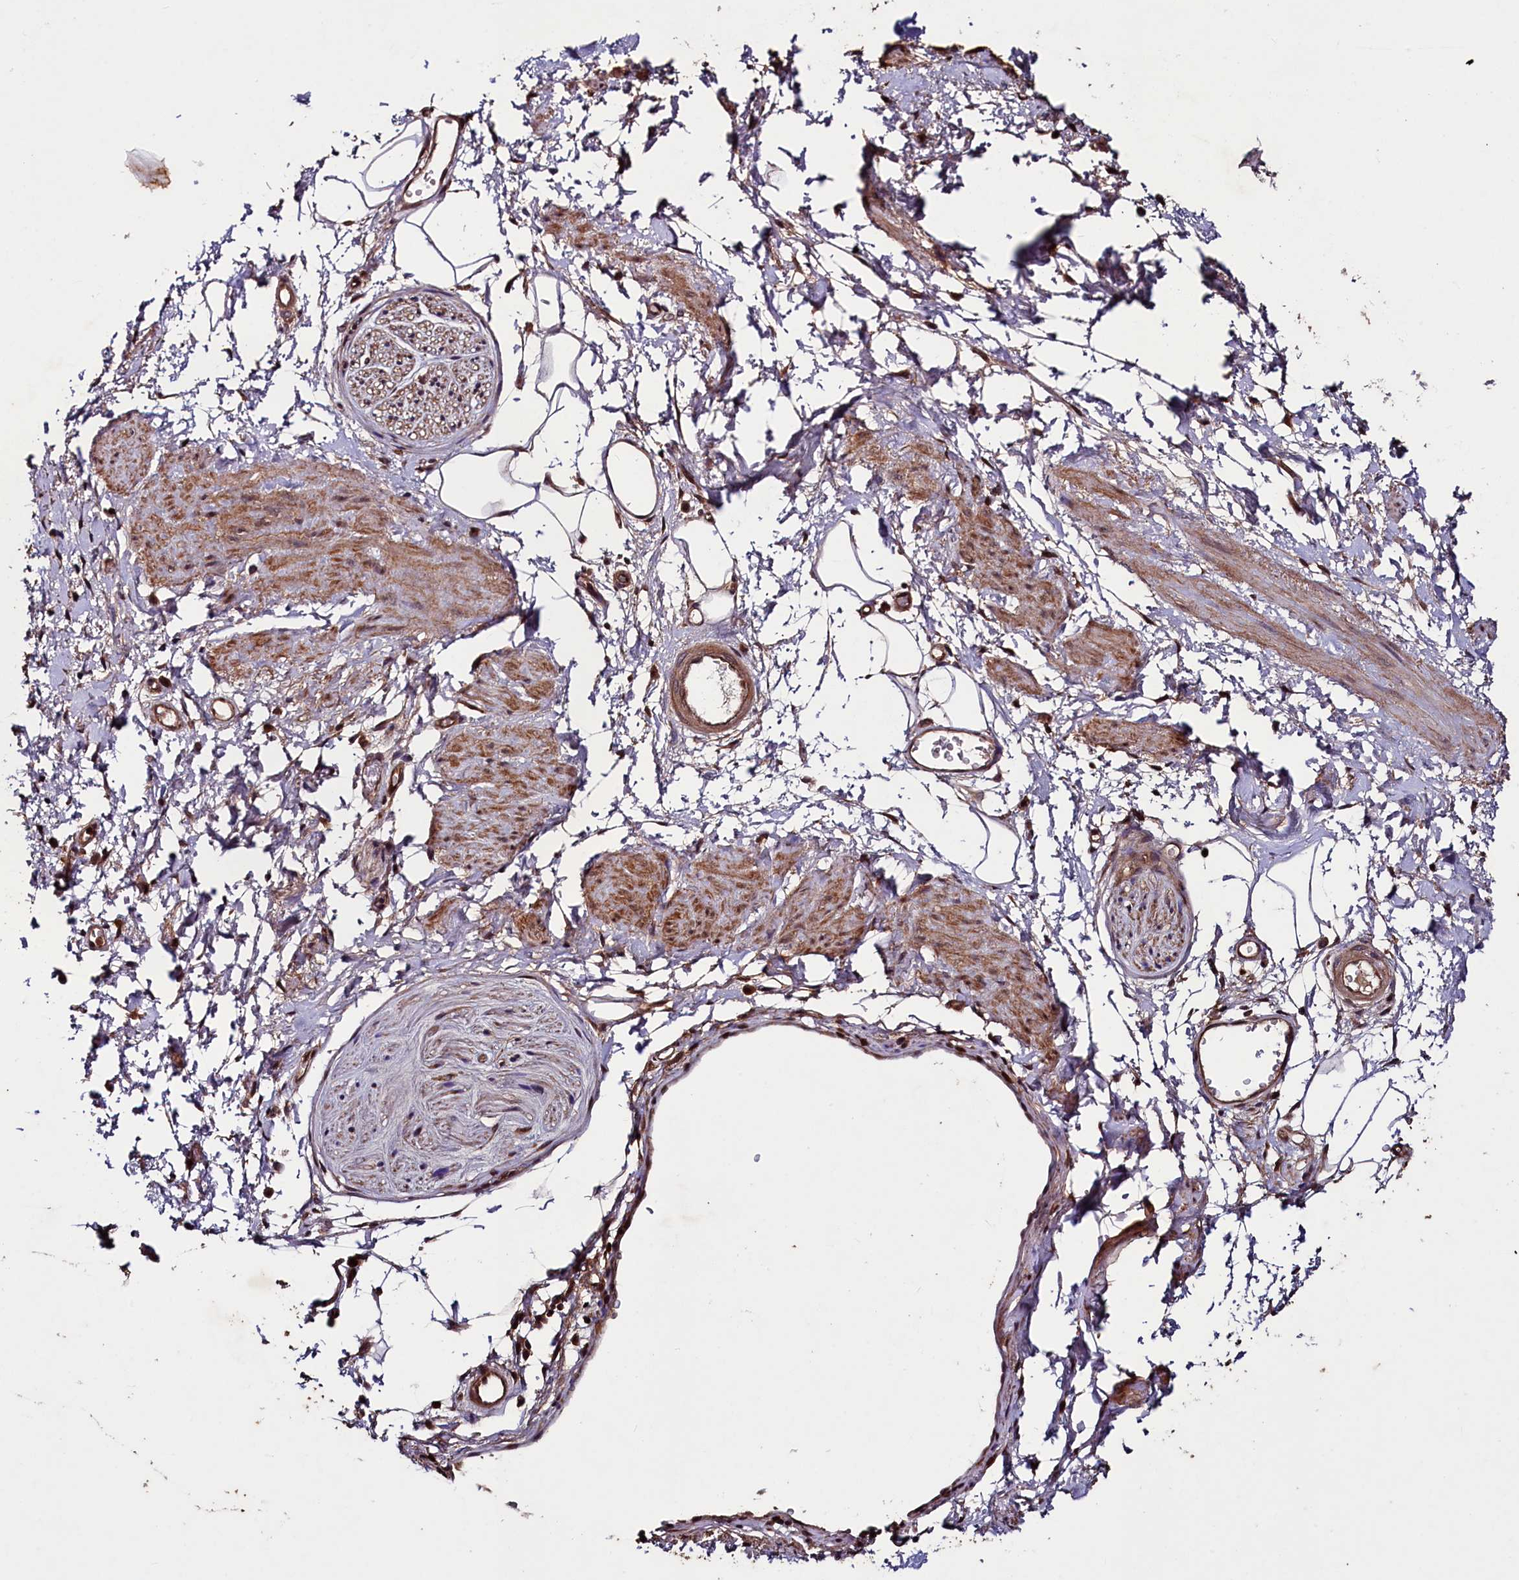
{"staining": {"intensity": "moderate", "quantity": ">75%", "location": "nuclear"}, "tissue": "adipose tissue", "cell_type": "Adipocytes", "image_type": "normal", "snomed": [{"axis": "morphology", "description": "Normal tissue, NOS"}, {"axis": "morphology", "description": "Adenocarcinoma, NOS"}, {"axis": "topography", "description": "Rectum"}, {"axis": "topography", "description": "Vagina"}, {"axis": "topography", "description": "Peripheral nerve tissue"}], "caption": "Adipose tissue stained with DAB immunohistochemistry (IHC) demonstrates medium levels of moderate nuclear expression in about >75% of adipocytes.", "gene": "BLTP3B", "patient": {"sex": "female", "age": 71}}